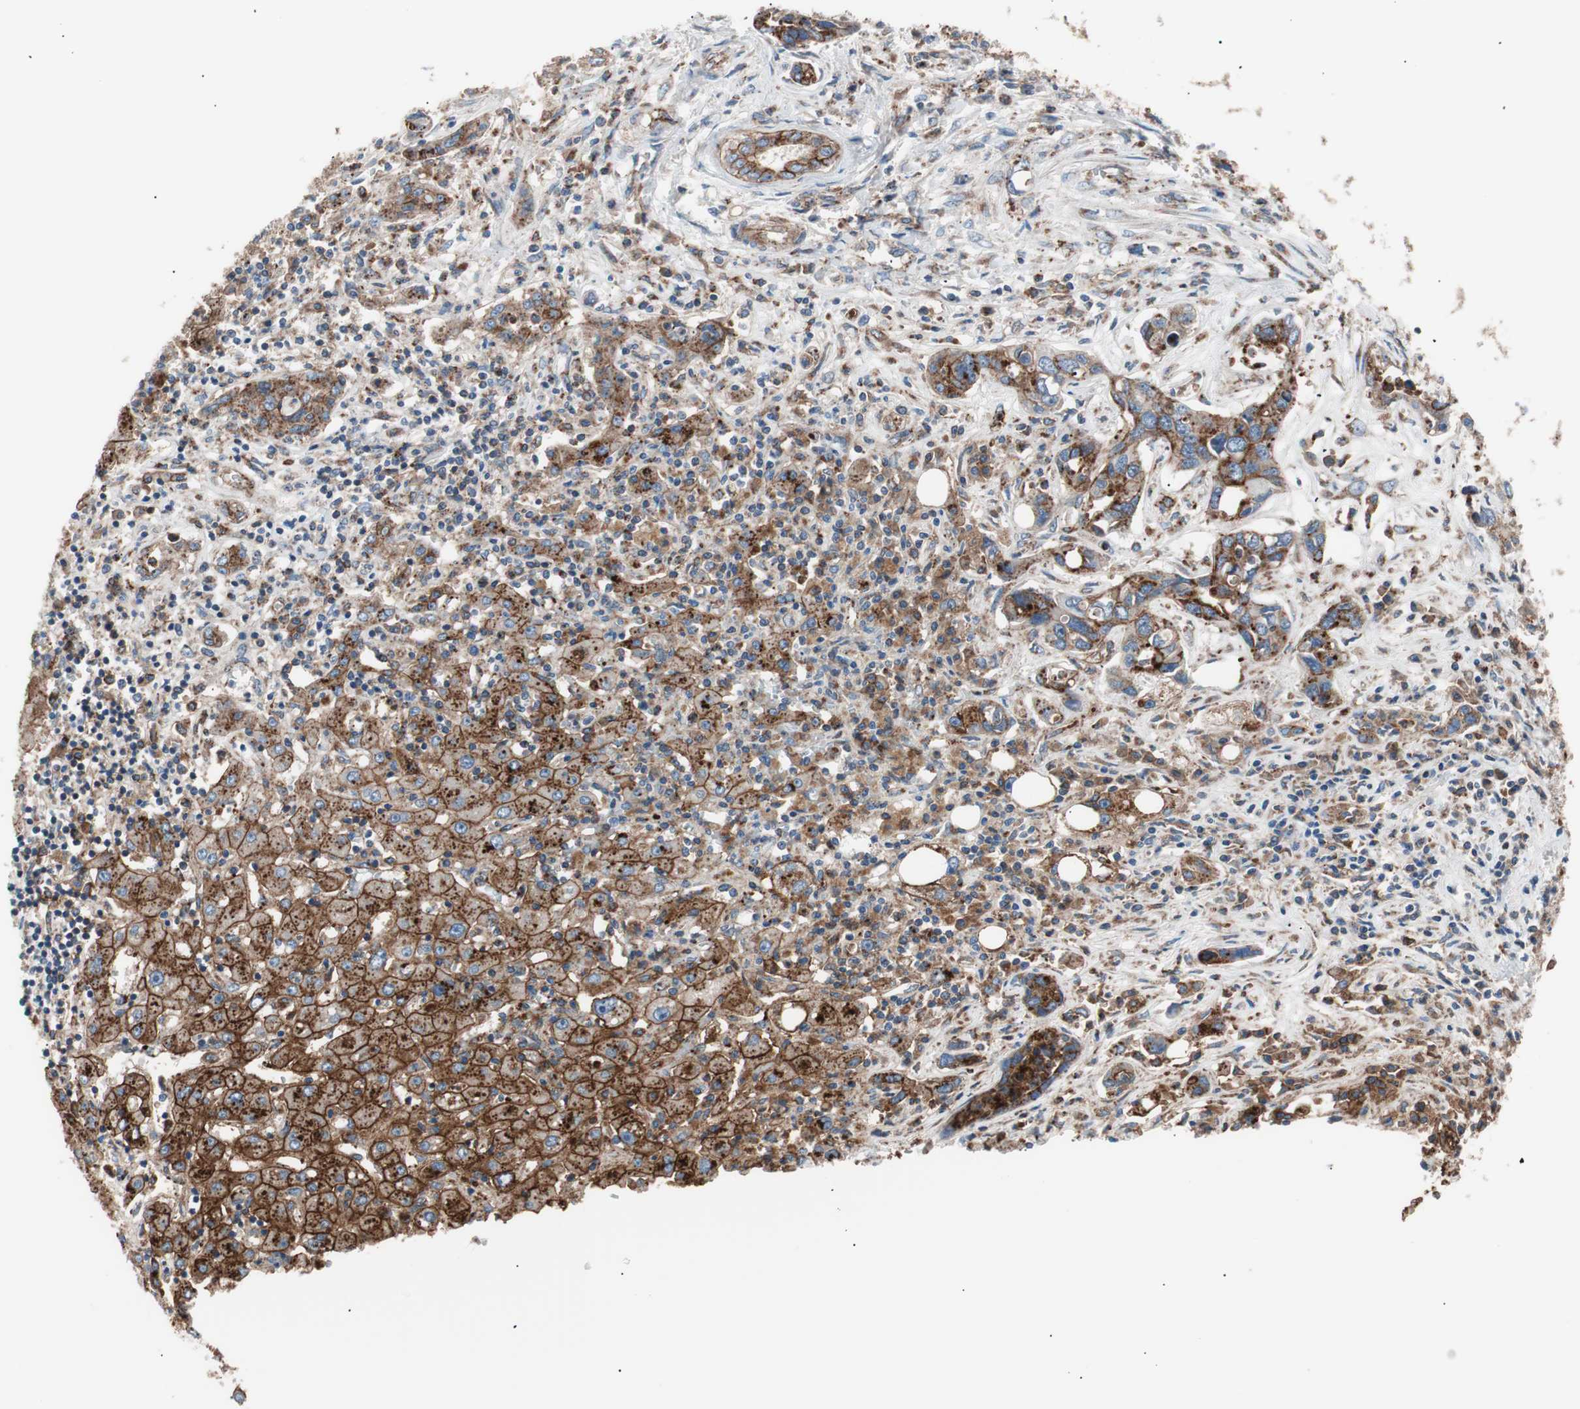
{"staining": {"intensity": "strong", "quantity": ">75%", "location": "cytoplasmic/membranous"}, "tissue": "liver cancer", "cell_type": "Tumor cells", "image_type": "cancer", "snomed": [{"axis": "morphology", "description": "Cholangiocarcinoma"}, {"axis": "topography", "description": "Liver"}], "caption": "A brown stain labels strong cytoplasmic/membranous positivity of a protein in human cholangiocarcinoma (liver) tumor cells.", "gene": "FLOT2", "patient": {"sex": "female", "age": 65}}